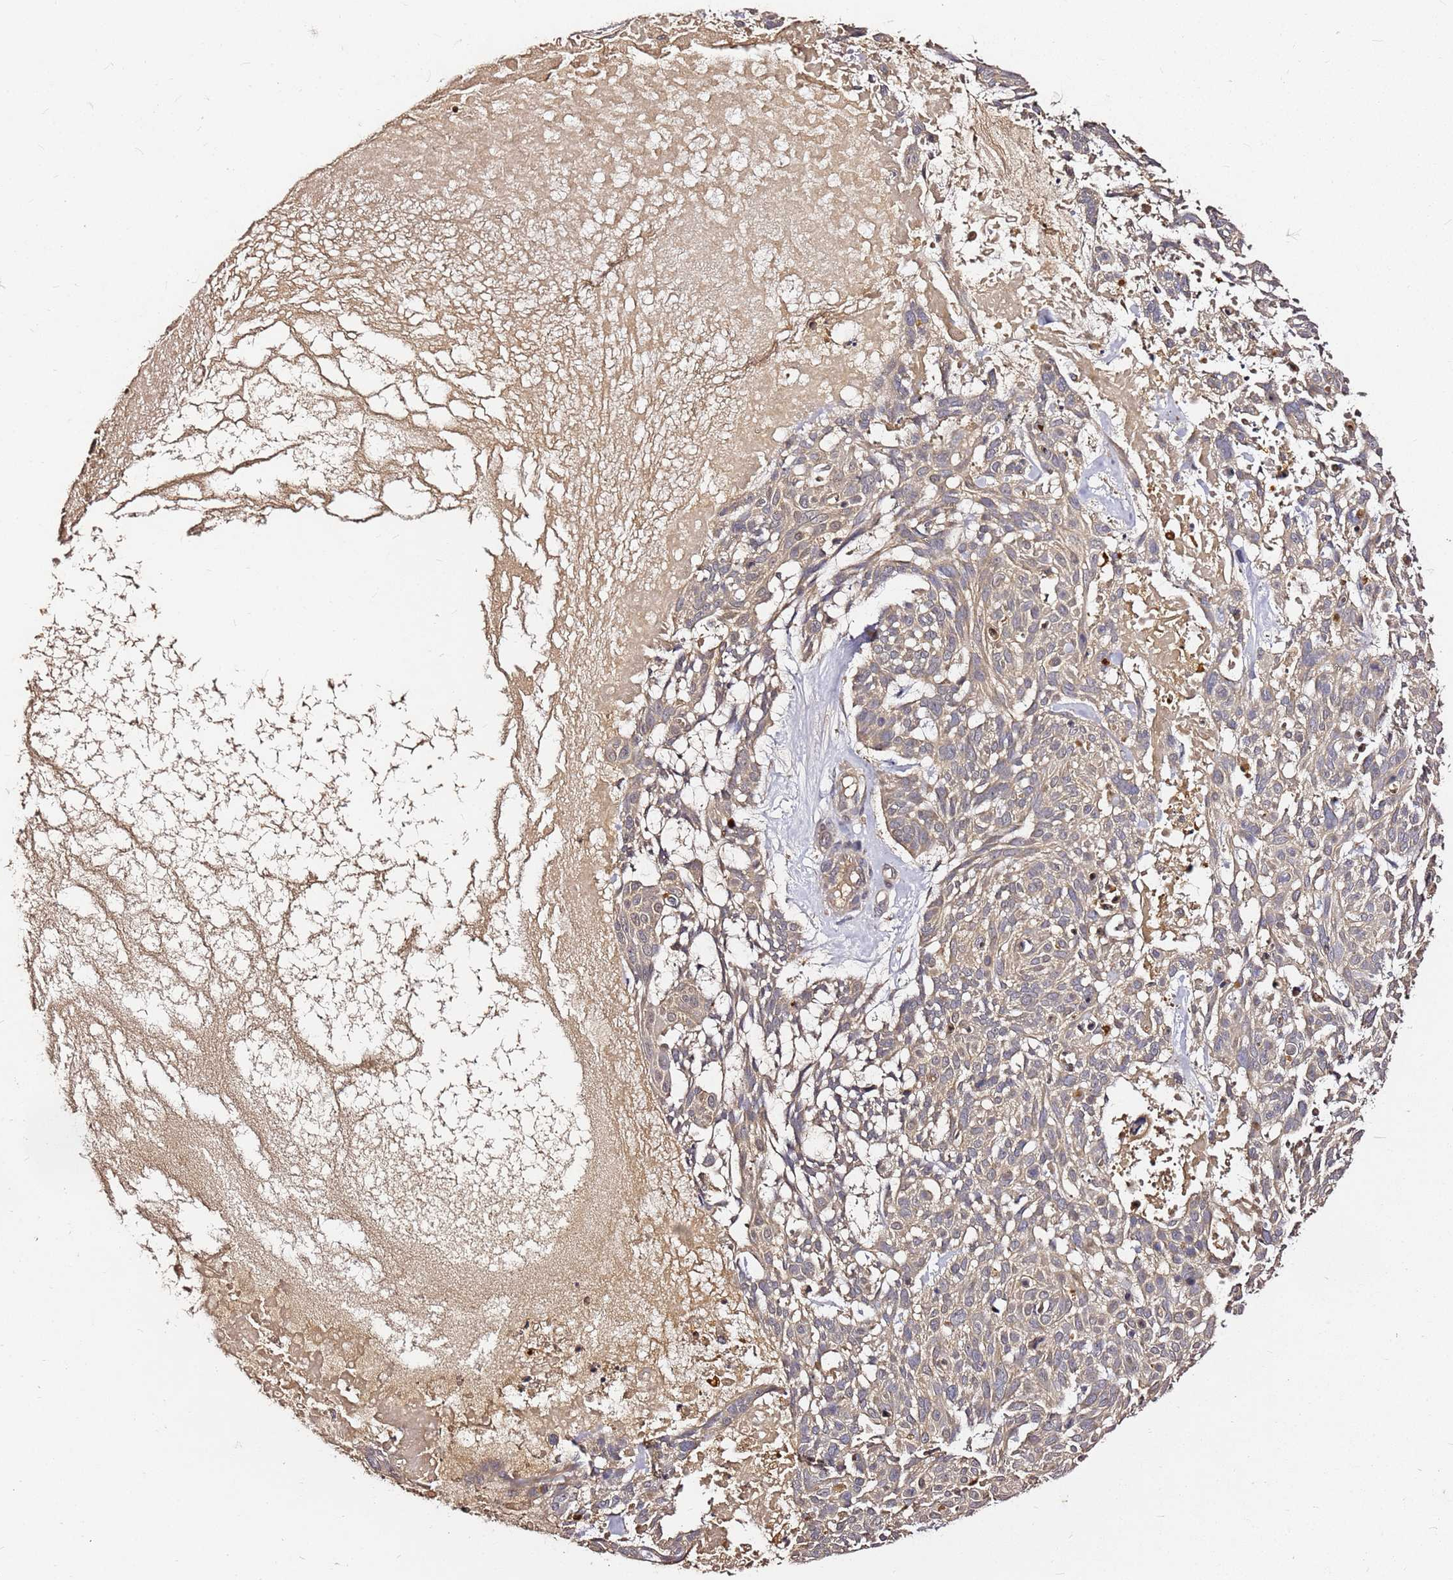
{"staining": {"intensity": "weak", "quantity": ">75%", "location": "cytoplasmic/membranous"}, "tissue": "skin cancer", "cell_type": "Tumor cells", "image_type": "cancer", "snomed": [{"axis": "morphology", "description": "Basal cell carcinoma"}, {"axis": "topography", "description": "Skin"}], "caption": "Human skin basal cell carcinoma stained with a protein marker demonstrates weak staining in tumor cells.", "gene": "C6orf136", "patient": {"sex": "male", "age": 88}}